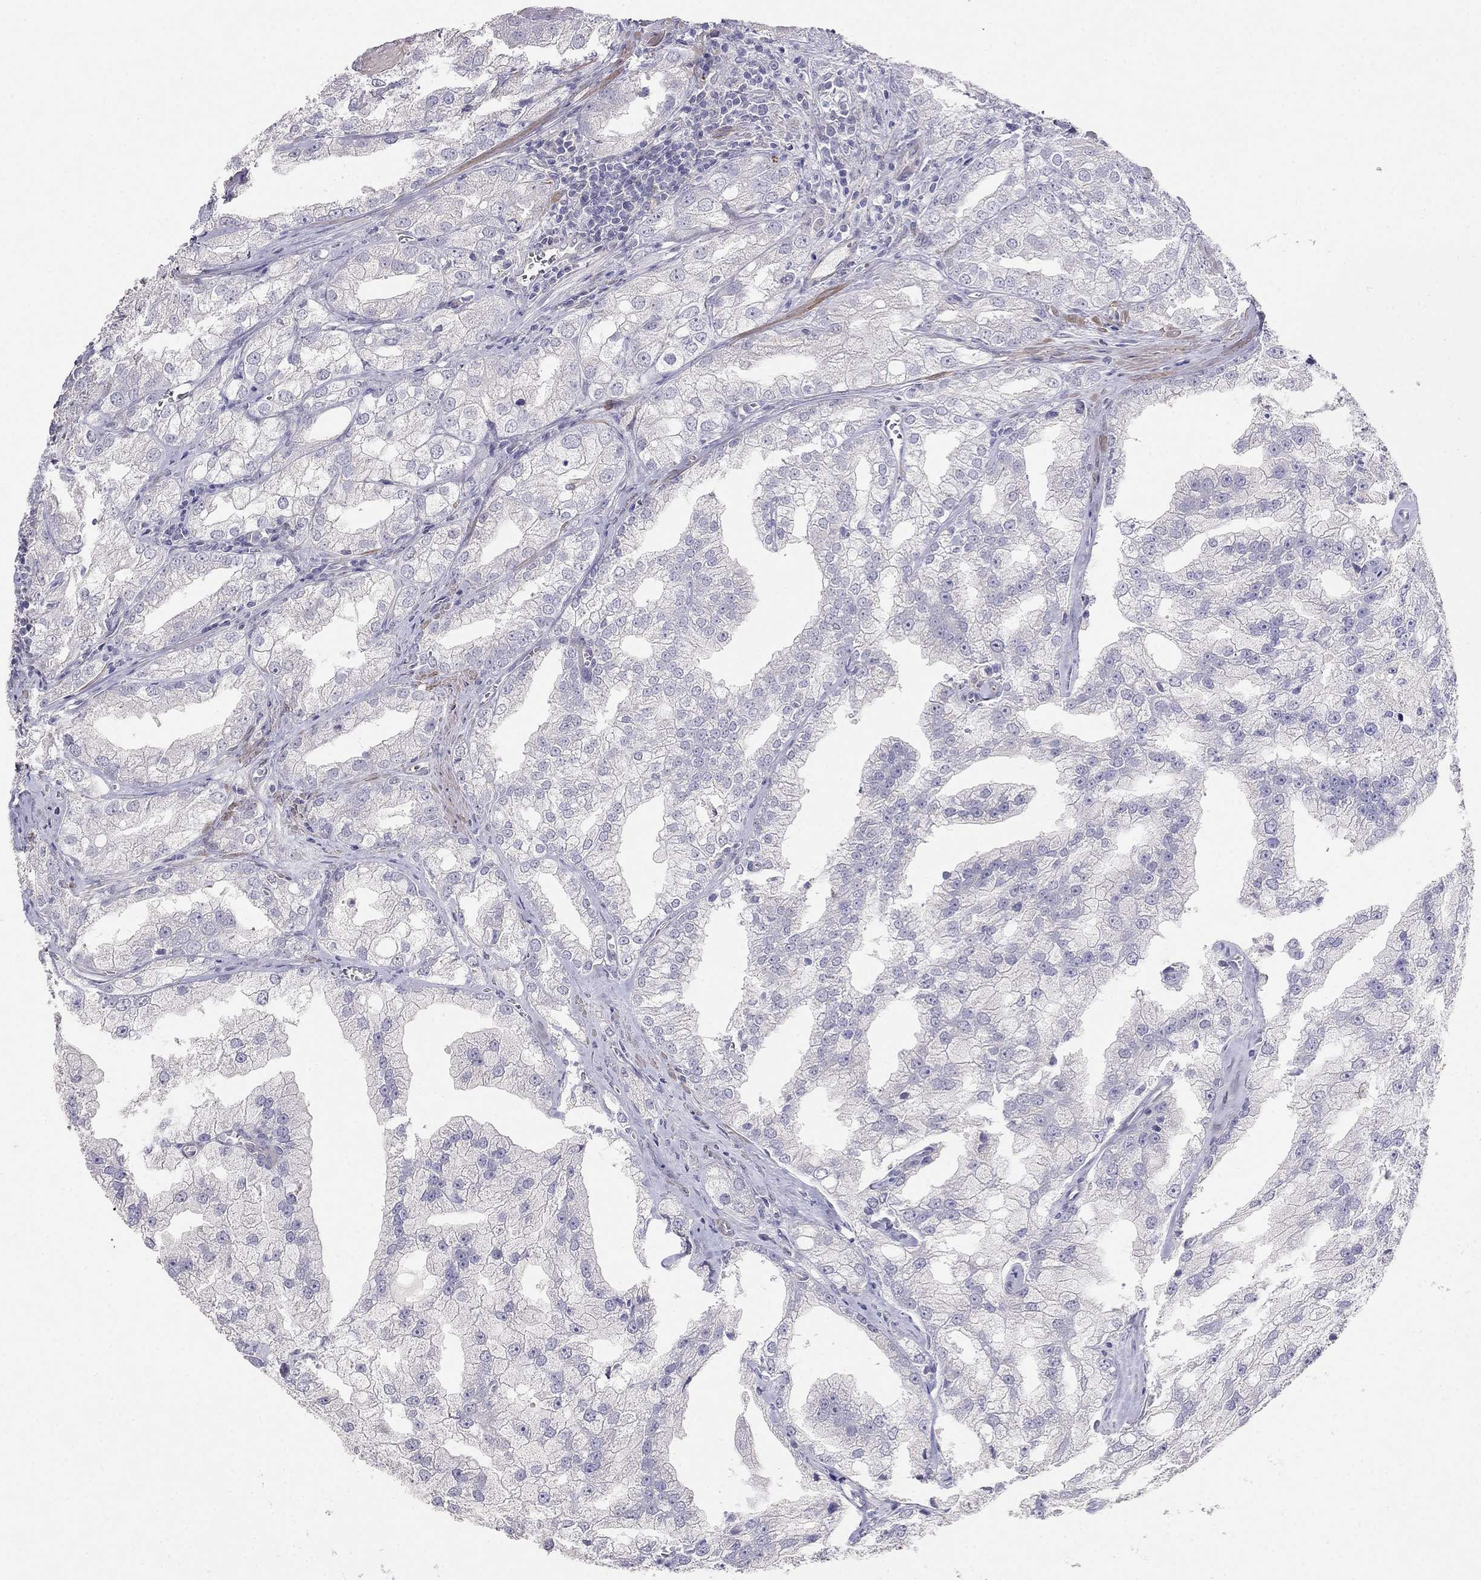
{"staining": {"intensity": "negative", "quantity": "none", "location": "none"}, "tissue": "prostate cancer", "cell_type": "Tumor cells", "image_type": "cancer", "snomed": [{"axis": "morphology", "description": "Adenocarcinoma, NOS"}, {"axis": "topography", "description": "Prostate"}], "caption": "DAB (3,3'-diaminobenzidine) immunohistochemical staining of prostate adenocarcinoma demonstrates no significant positivity in tumor cells.", "gene": "LY6H", "patient": {"sex": "male", "age": 70}}